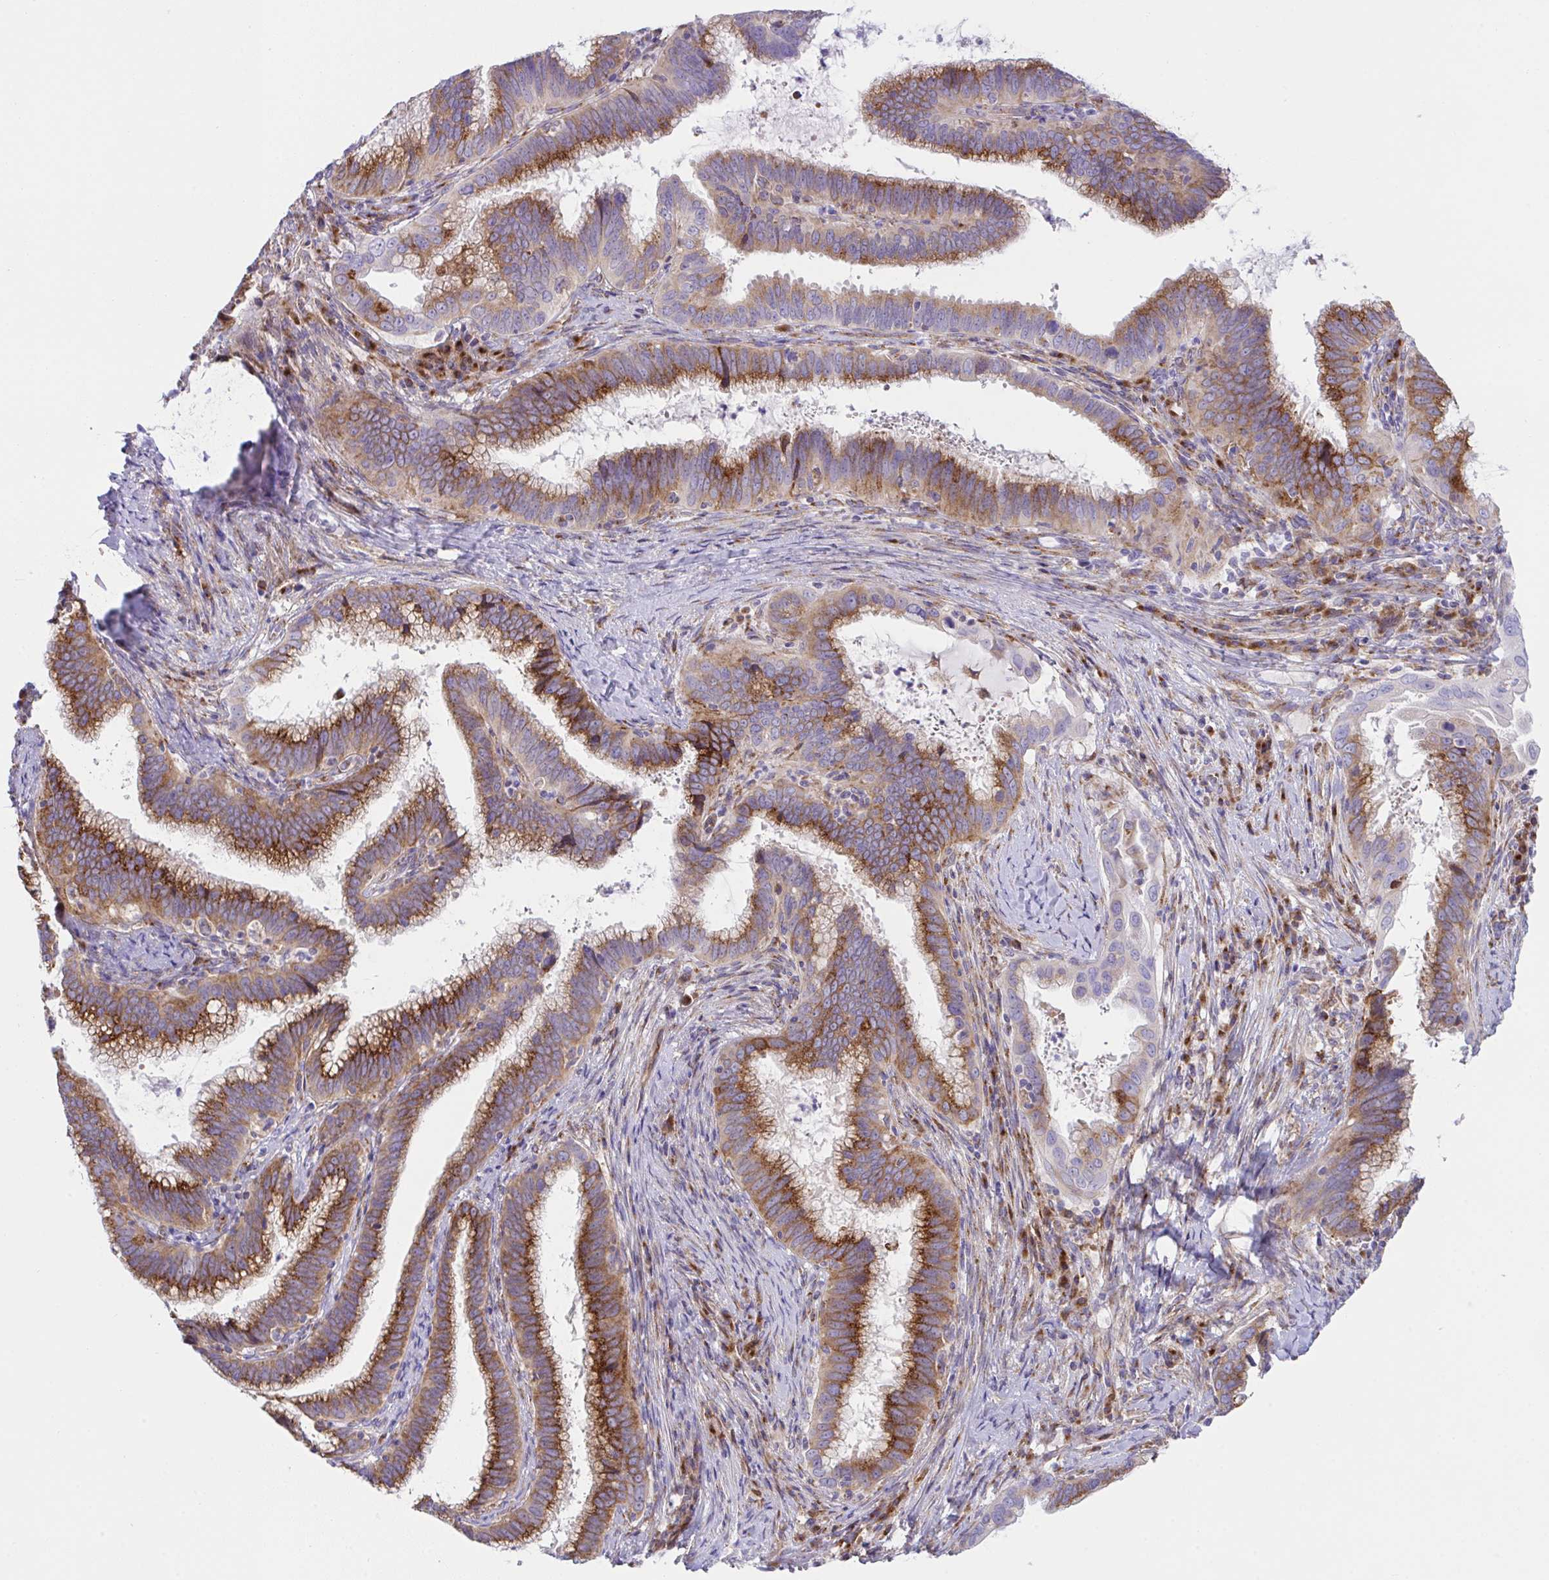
{"staining": {"intensity": "strong", "quantity": "25%-75%", "location": "cytoplasmic/membranous"}, "tissue": "cervical cancer", "cell_type": "Tumor cells", "image_type": "cancer", "snomed": [{"axis": "morphology", "description": "Adenocarcinoma, NOS"}, {"axis": "topography", "description": "Cervix"}], "caption": "Human cervical cancer (adenocarcinoma) stained for a protein (brown) exhibits strong cytoplasmic/membranous positive staining in approximately 25%-75% of tumor cells.", "gene": "MIA3", "patient": {"sex": "female", "age": 56}}